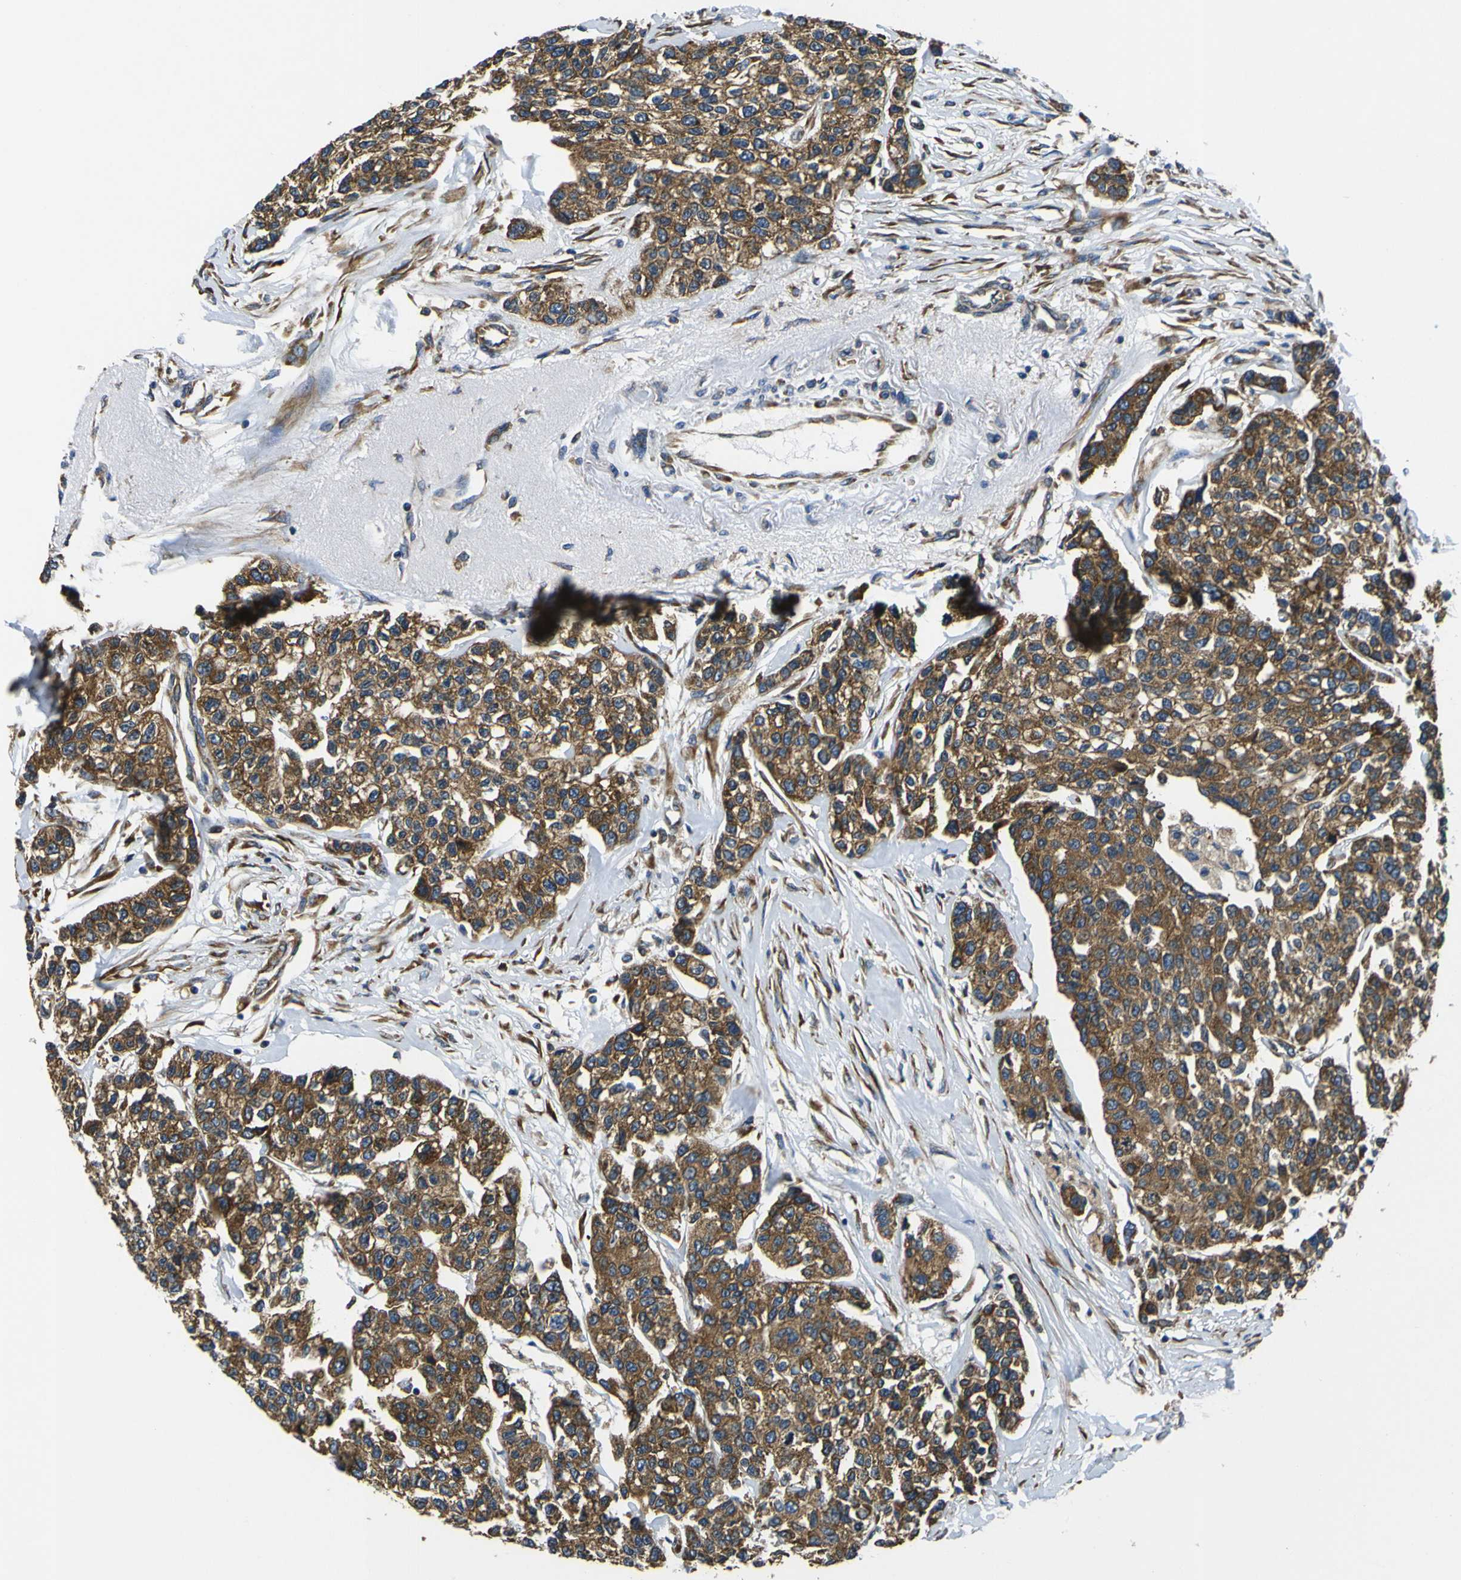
{"staining": {"intensity": "strong", "quantity": ">75%", "location": "cytoplasmic/membranous"}, "tissue": "breast cancer", "cell_type": "Tumor cells", "image_type": "cancer", "snomed": [{"axis": "morphology", "description": "Duct carcinoma"}, {"axis": "topography", "description": "Breast"}], "caption": "A brown stain shows strong cytoplasmic/membranous staining of a protein in breast infiltrating ductal carcinoma tumor cells.", "gene": "RPSA", "patient": {"sex": "female", "age": 51}}